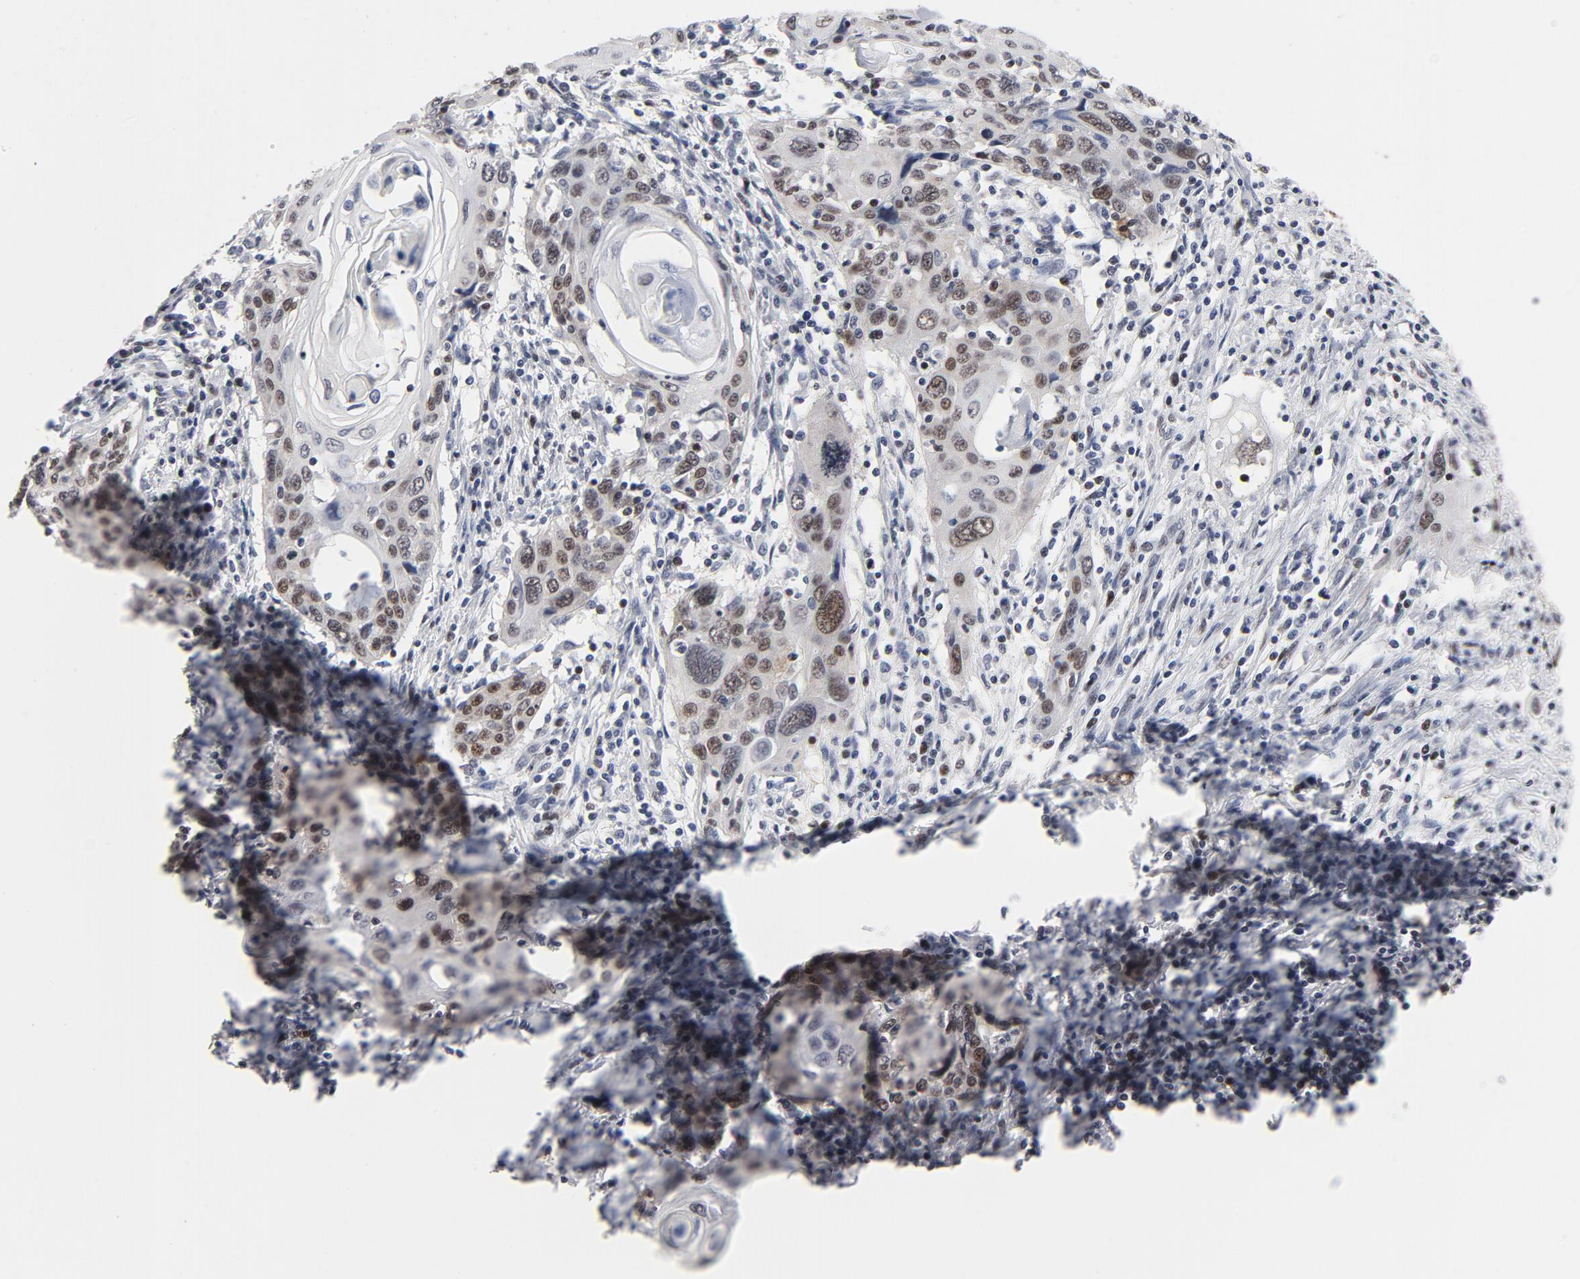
{"staining": {"intensity": "weak", "quantity": "25%-75%", "location": "cytoplasmic/membranous,nuclear"}, "tissue": "cervical cancer", "cell_type": "Tumor cells", "image_type": "cancer", "snomed": [{"axis": "morphology", "description": "Squamous cell carcinoma, NOS"}, {"axis": "topography", "description": "Cervix"}], "caption": "A brown stain shows weak cytoplasmic/membranous and nuclear positivity of a protein in cervical cancer tumor cells.", "gene": "RFC4", "patient": {"sex": "female", "age": 54}}